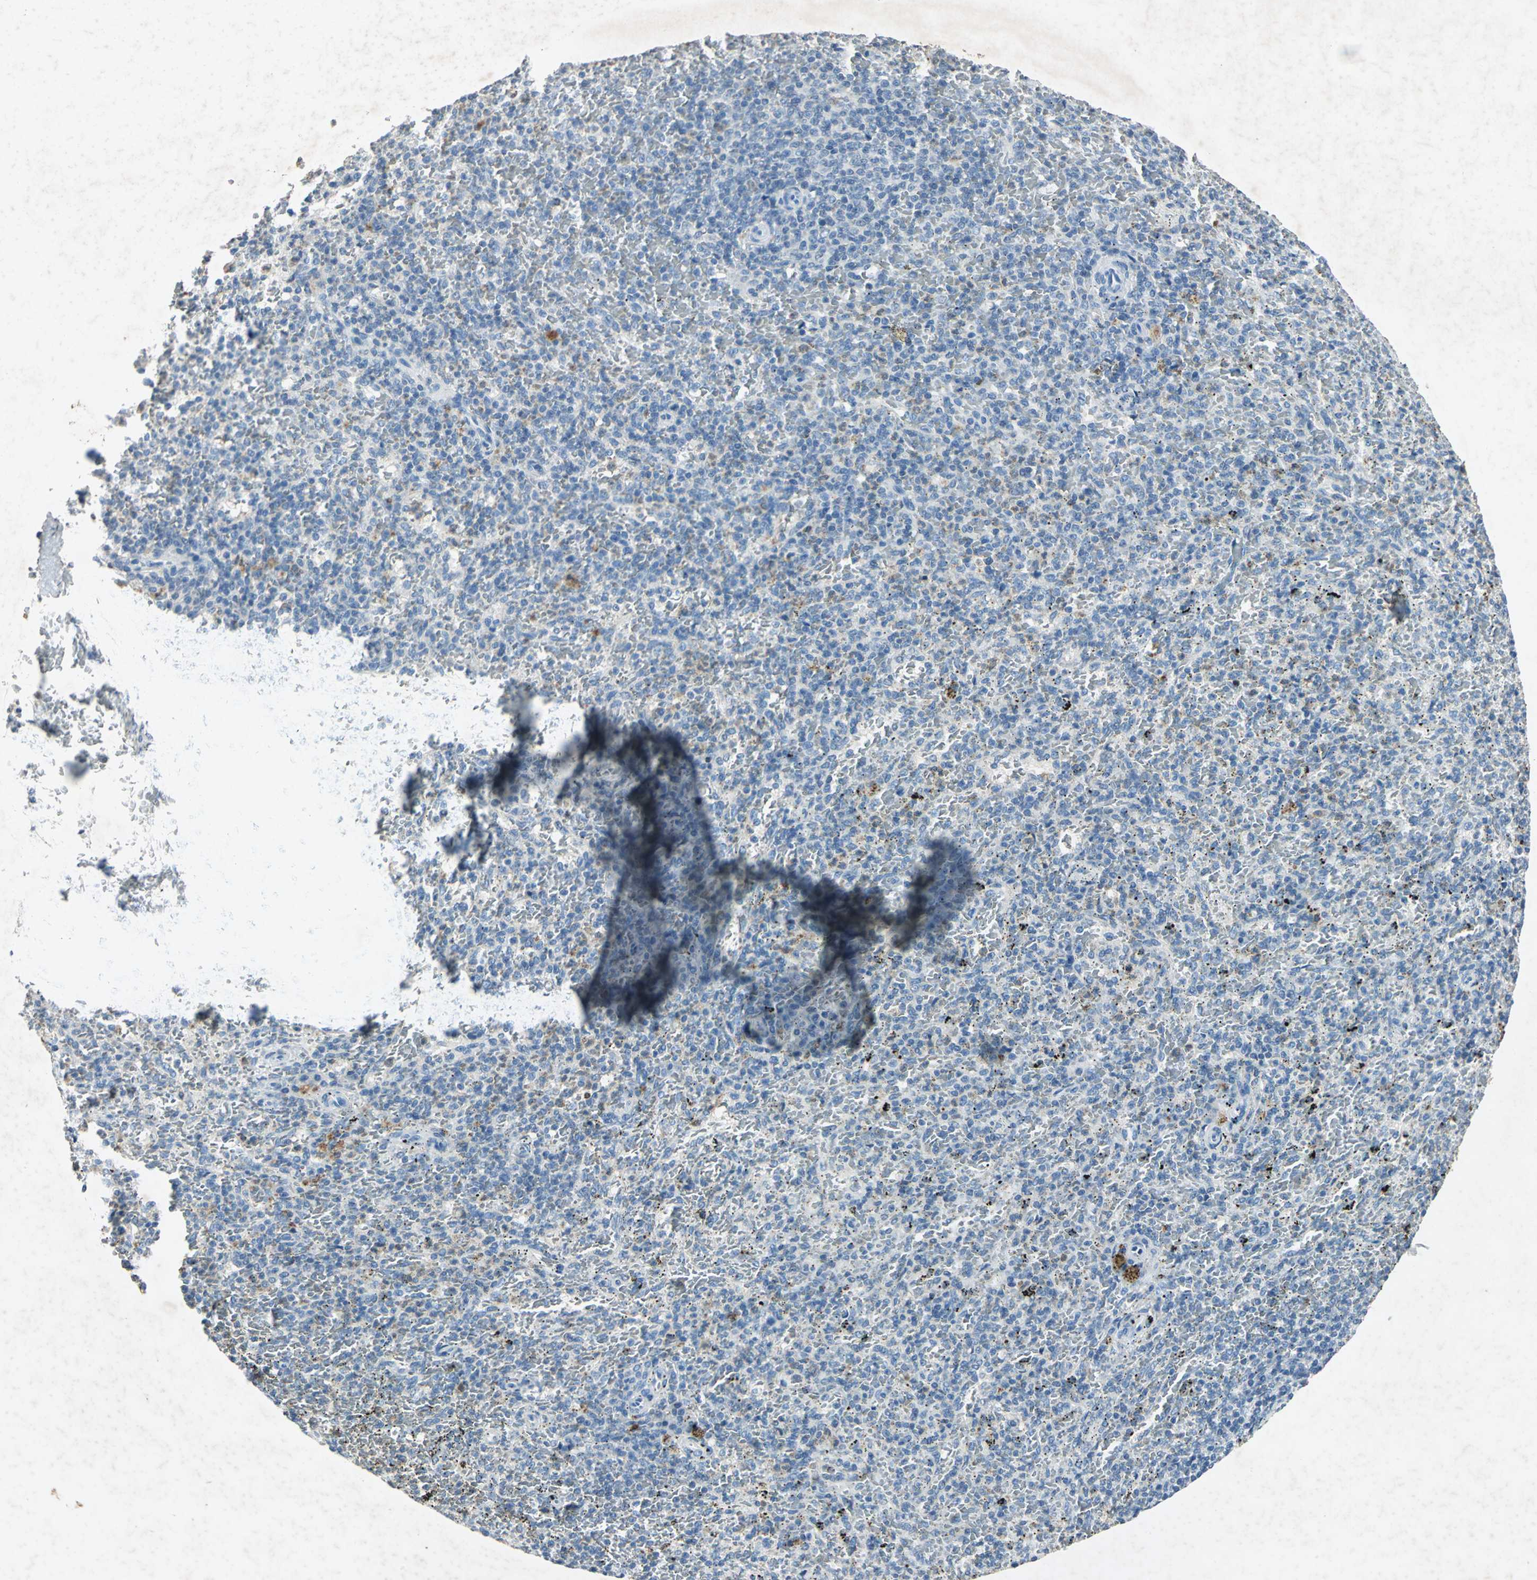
{"staining": {"intensity": "moderate", "quantity": "<25%", "location": "cytoplasmic/membranous"}, "tissue": "spleen", "cell_type": "Cells in red pulp", "image_type": "normal", "snomed": [{"axis": "morphology", "description": "Normal tissue, NOS"}, {"axis": "topography", "description": "Spleen"}], "caption": "Immunohistochemistry (IHC) of unremarkable human spleen displays low levels of moderate cytoplasmic/membranous expression in approximately <25% of cells in red pulp.", "gene": "CAMK2B", "patient": {"sex": "female", "age": 43}}